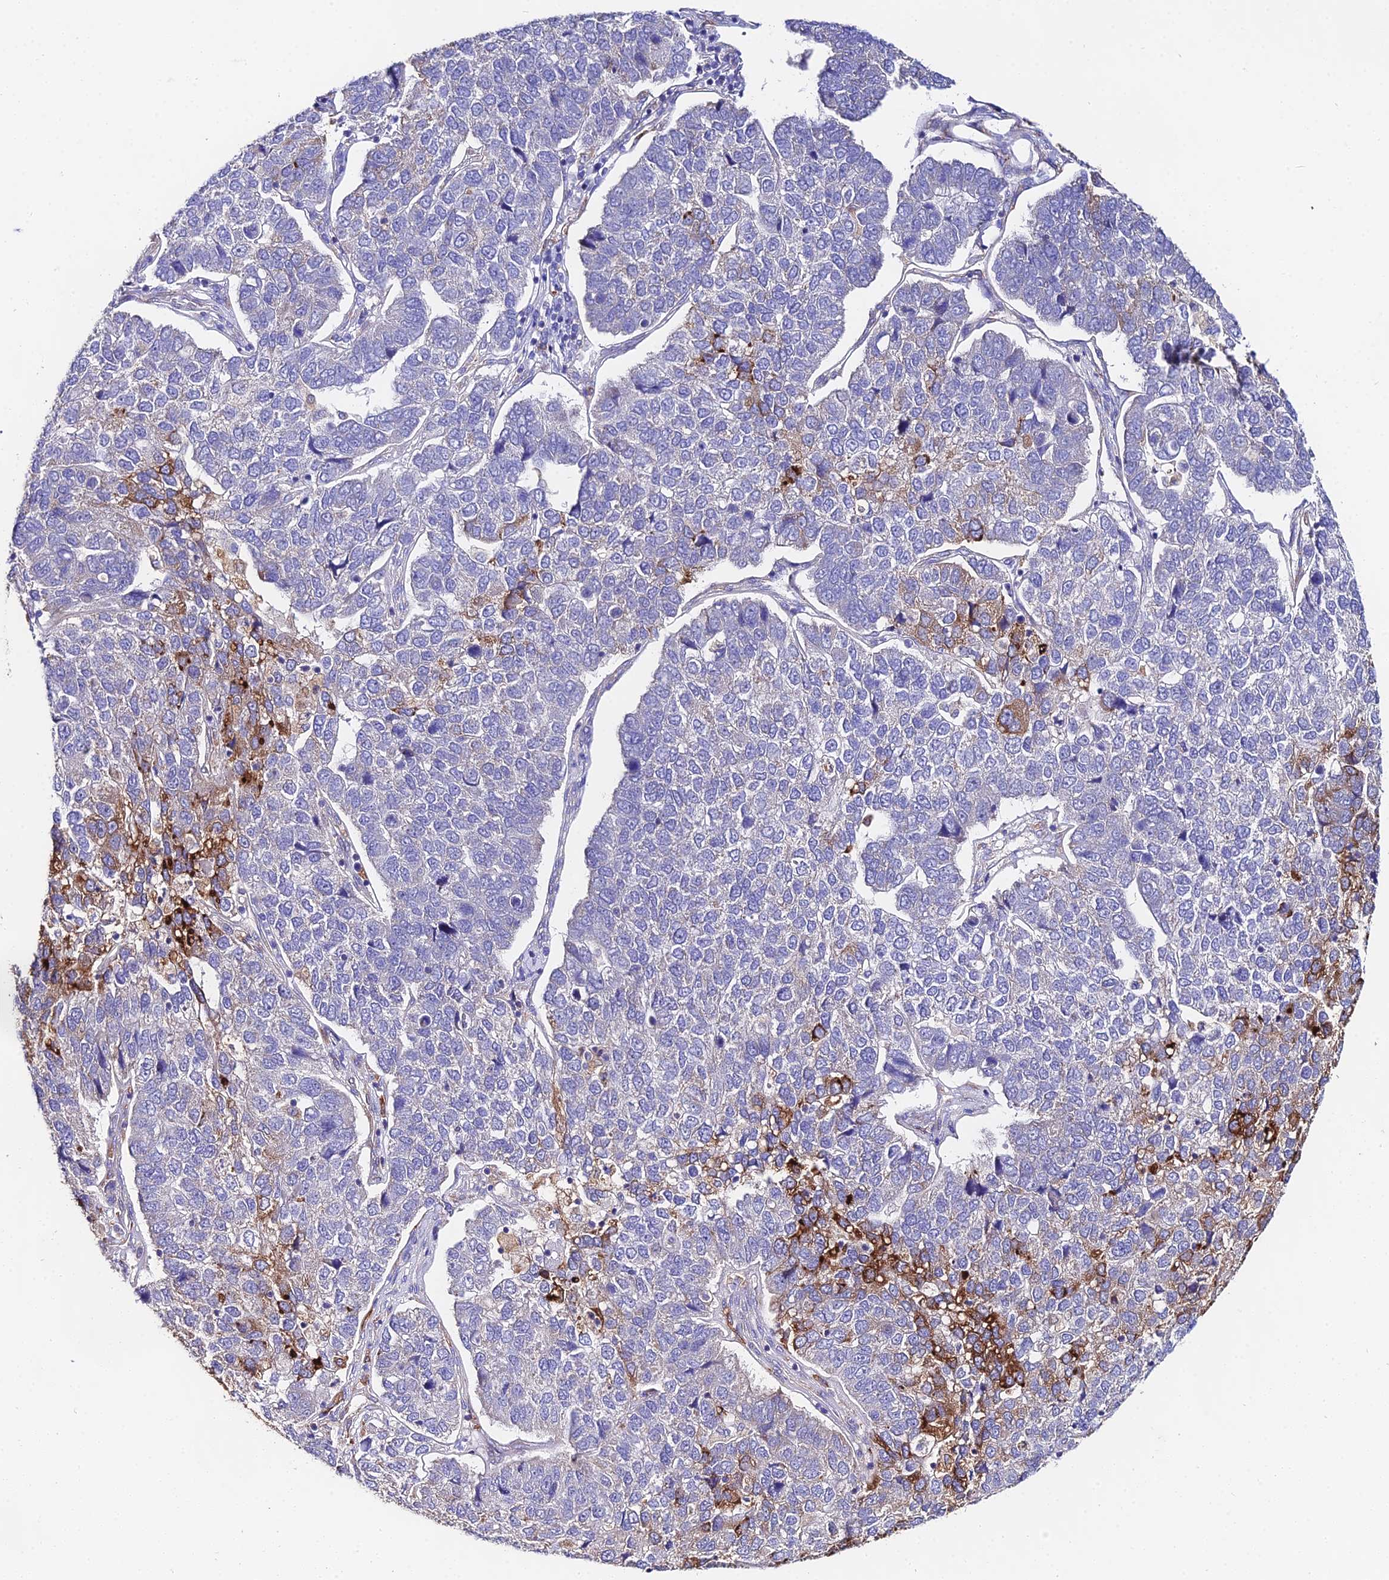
{"staining": {"intensity": "moderate", "quantity": "<25%", "location": "cytoplasmic/membranous"}, "tissue": "pancreatic cancer", "cell_type": "Tumor cells", "image_type": "cancer", "snomed": [{"axis": "morphology", "description": "Adenocarcinoma, NOS"}, {"axis": "topography", "description": "Pancreas"}], "caption": "This photomicrograph displays IHC staining of human pancreatic cancer, with low moderate cytoplasmic/membranous positivity in about <25% of tumor cells.", "gene": "PPP2R2C", "patient": {"sex": "female", "age": 61}}